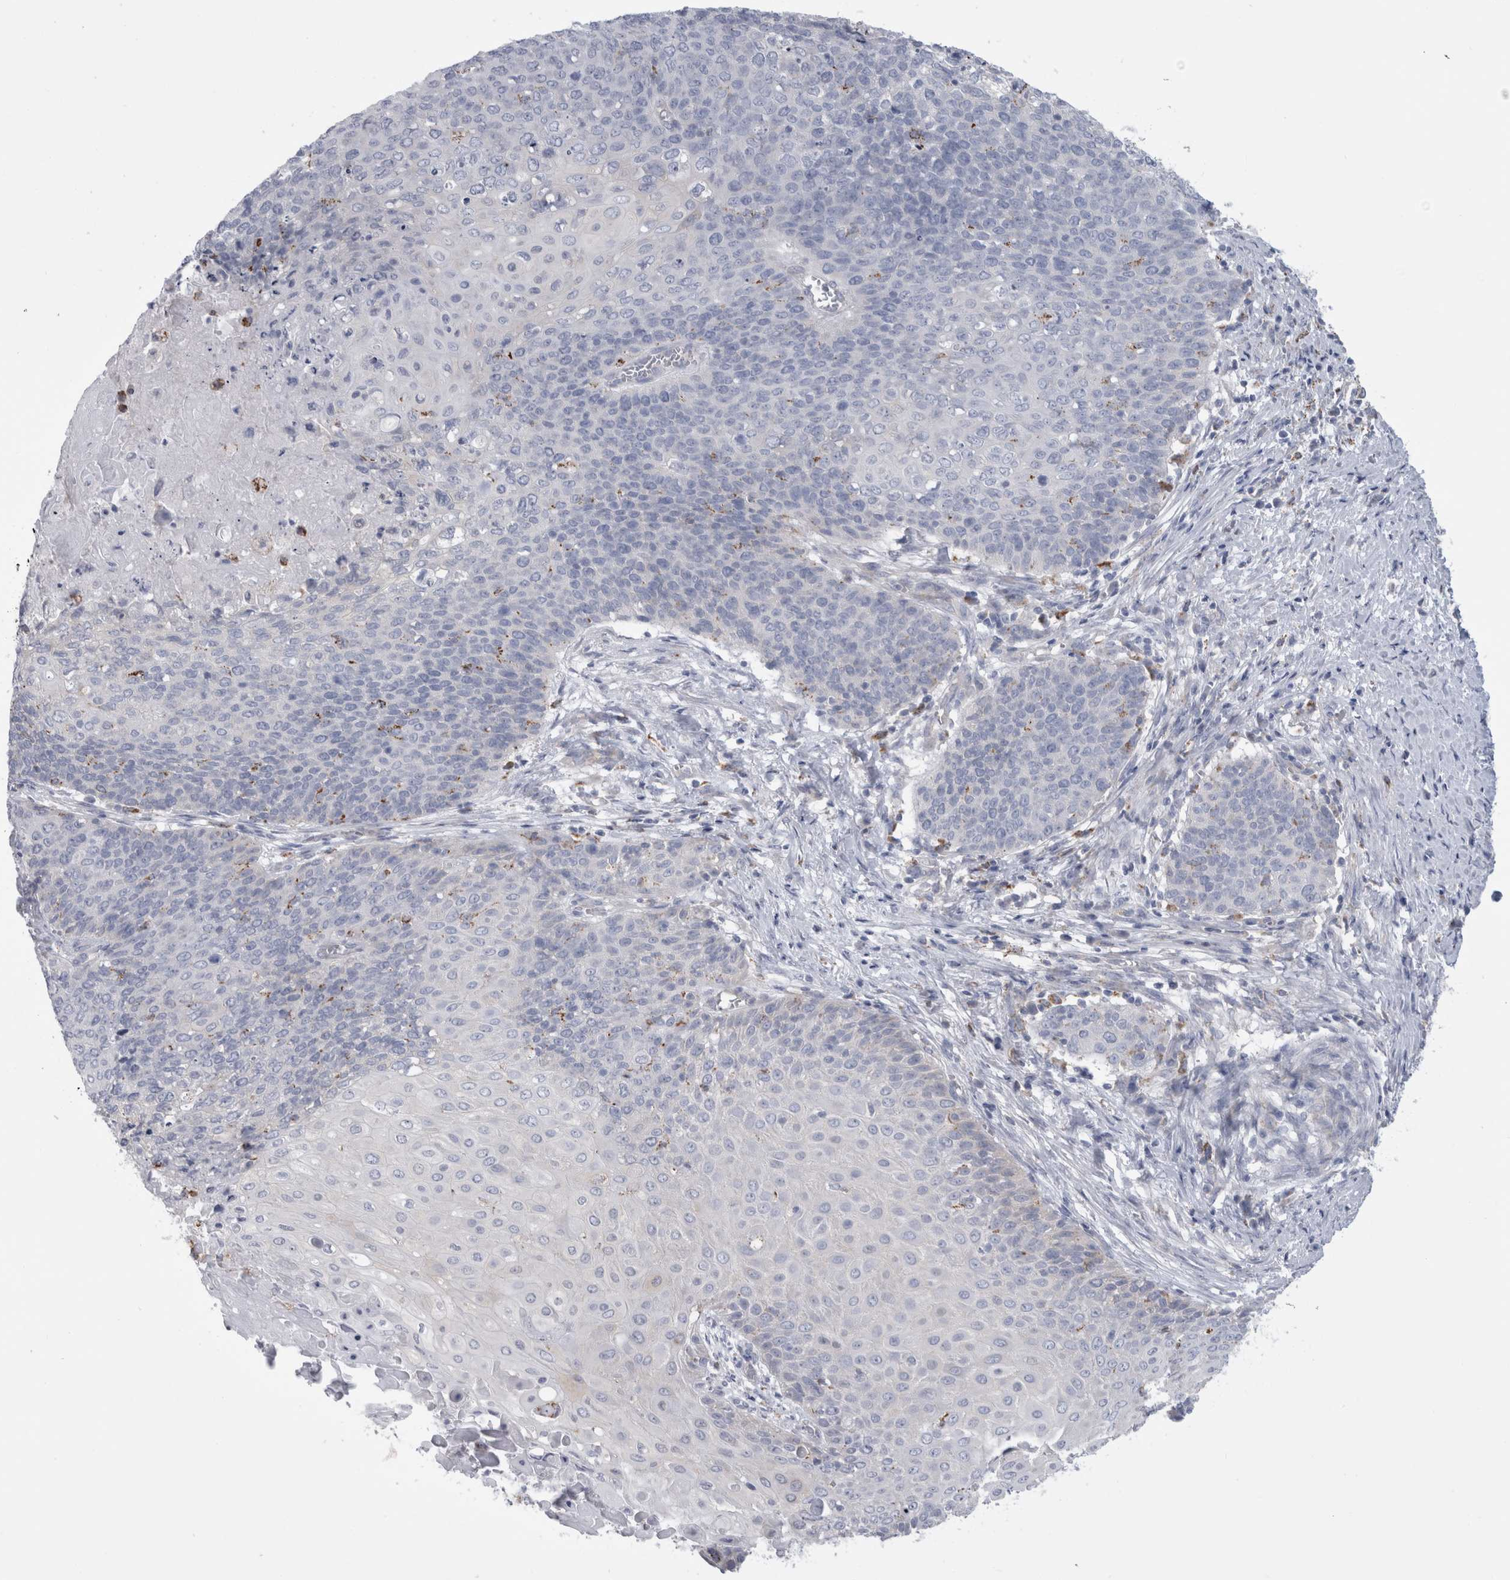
{"staining": {"intensity": "negative", "quantity": "none", "location": "none"}, "tissue": "cervical cancer", "cell_type": "Tumor cells", "image_type": "cancer", "snomed": [{"axis": "morphology", "description": "Squamous cell carcinoma, NOS"}, {"axis": "topography", "description": "Cervix"}], "caption": "This is an immunohistochemistry (IHC) image of human squamous cell carcinoma (cervical). There is no expression in tumor cells.", "gene": "GATM", "patient": {"sex": "female", "age": 39}}